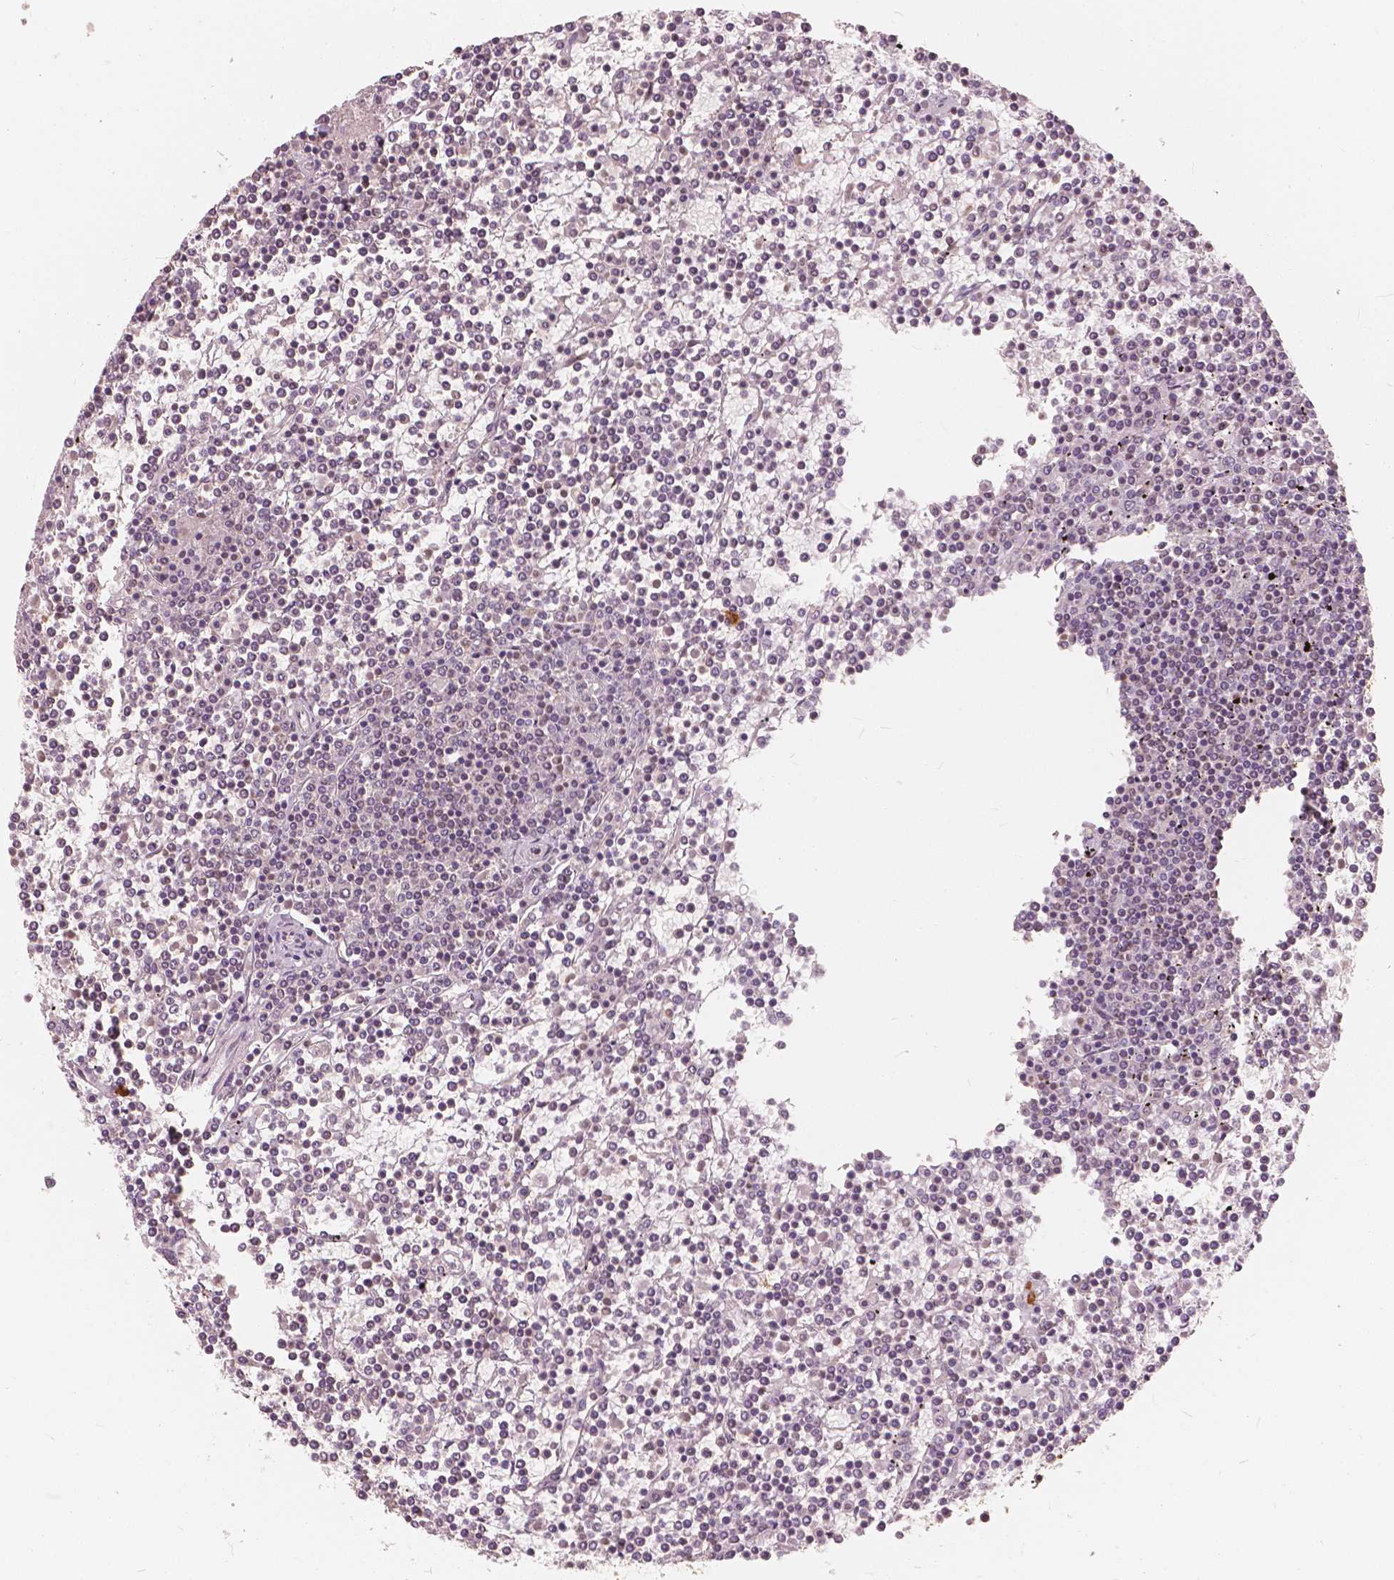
{"staining": {"intensity": "negative", "quantity": "none", "location": "none"}, "tissue": "lymphoma", "cell_type": "Tumor cells", "image_type": "cancer", "snomed": [{"axis": "morphology", "description": "Malignant lymphoma, non-Hodgkin's type, Low grade"}, {"axis": "topography", "description": "Spleen"}], "caption": "DAB (3,3'-diaminobenzidine) immunohistochemical staining of human lymphoma demonstrates no significant positivity in tumor cells.", "gene": "SAT2", "patient": {"sex": "female", "age": 19}}